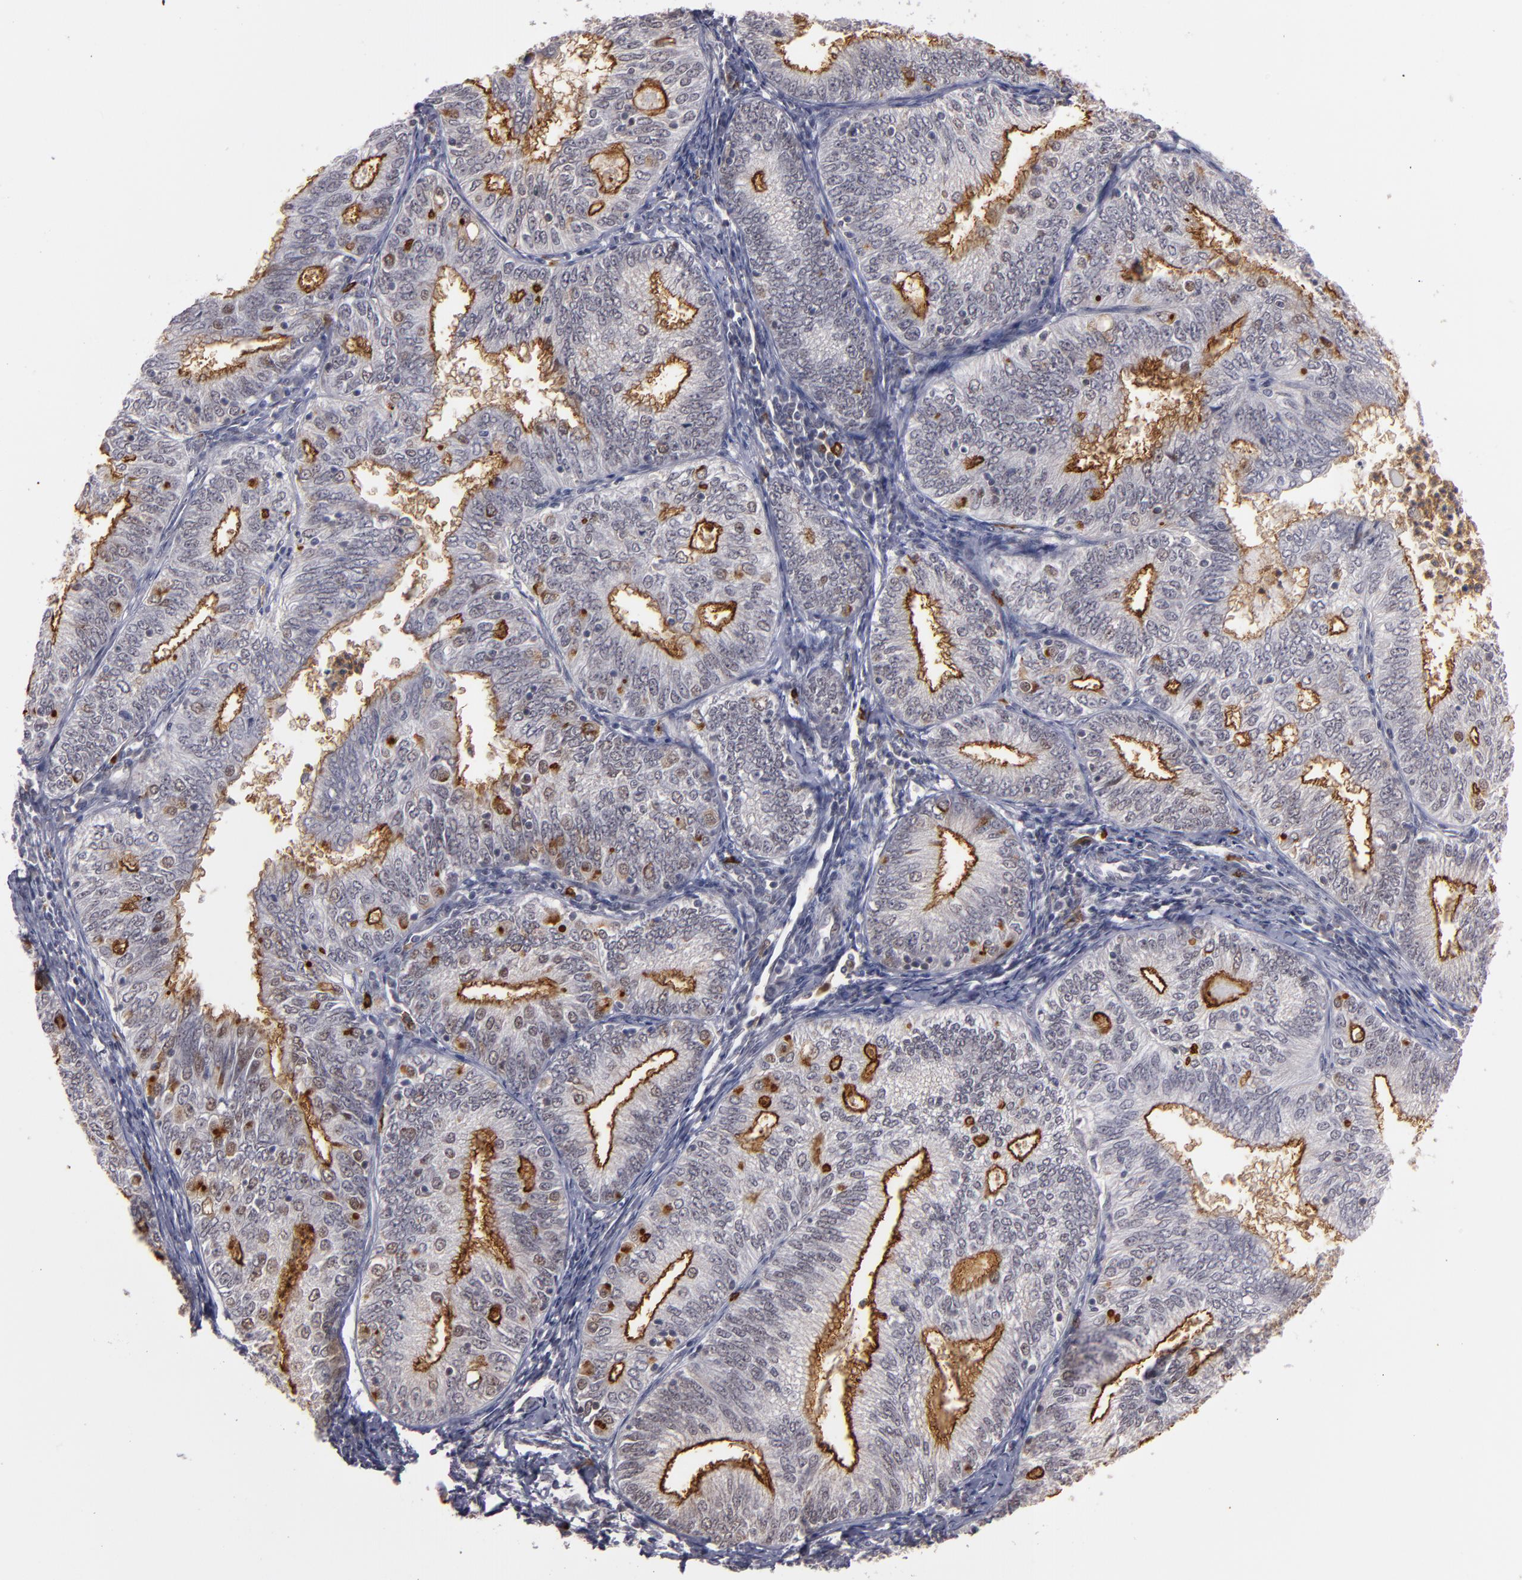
{"staining": {"intensity": "moderate", "quantity": ">75%", "location": "nuclear"}, "tissue": "endometrial cancer", "cell_type": "Tumor cells", "image_type": "cancer", "snomed": [{"axis": "morphology", "description": "Adenocarcinoma, NOS"}, {"axis": "topography", "description": "Endometrium"}], "caption": "A brown stain shows moderate nuclear staining of a protein in human adenocarcinoma (endometrial) tumor cells.", "gene": "STX3", "patient": {"sex": "female", "age": 69}}